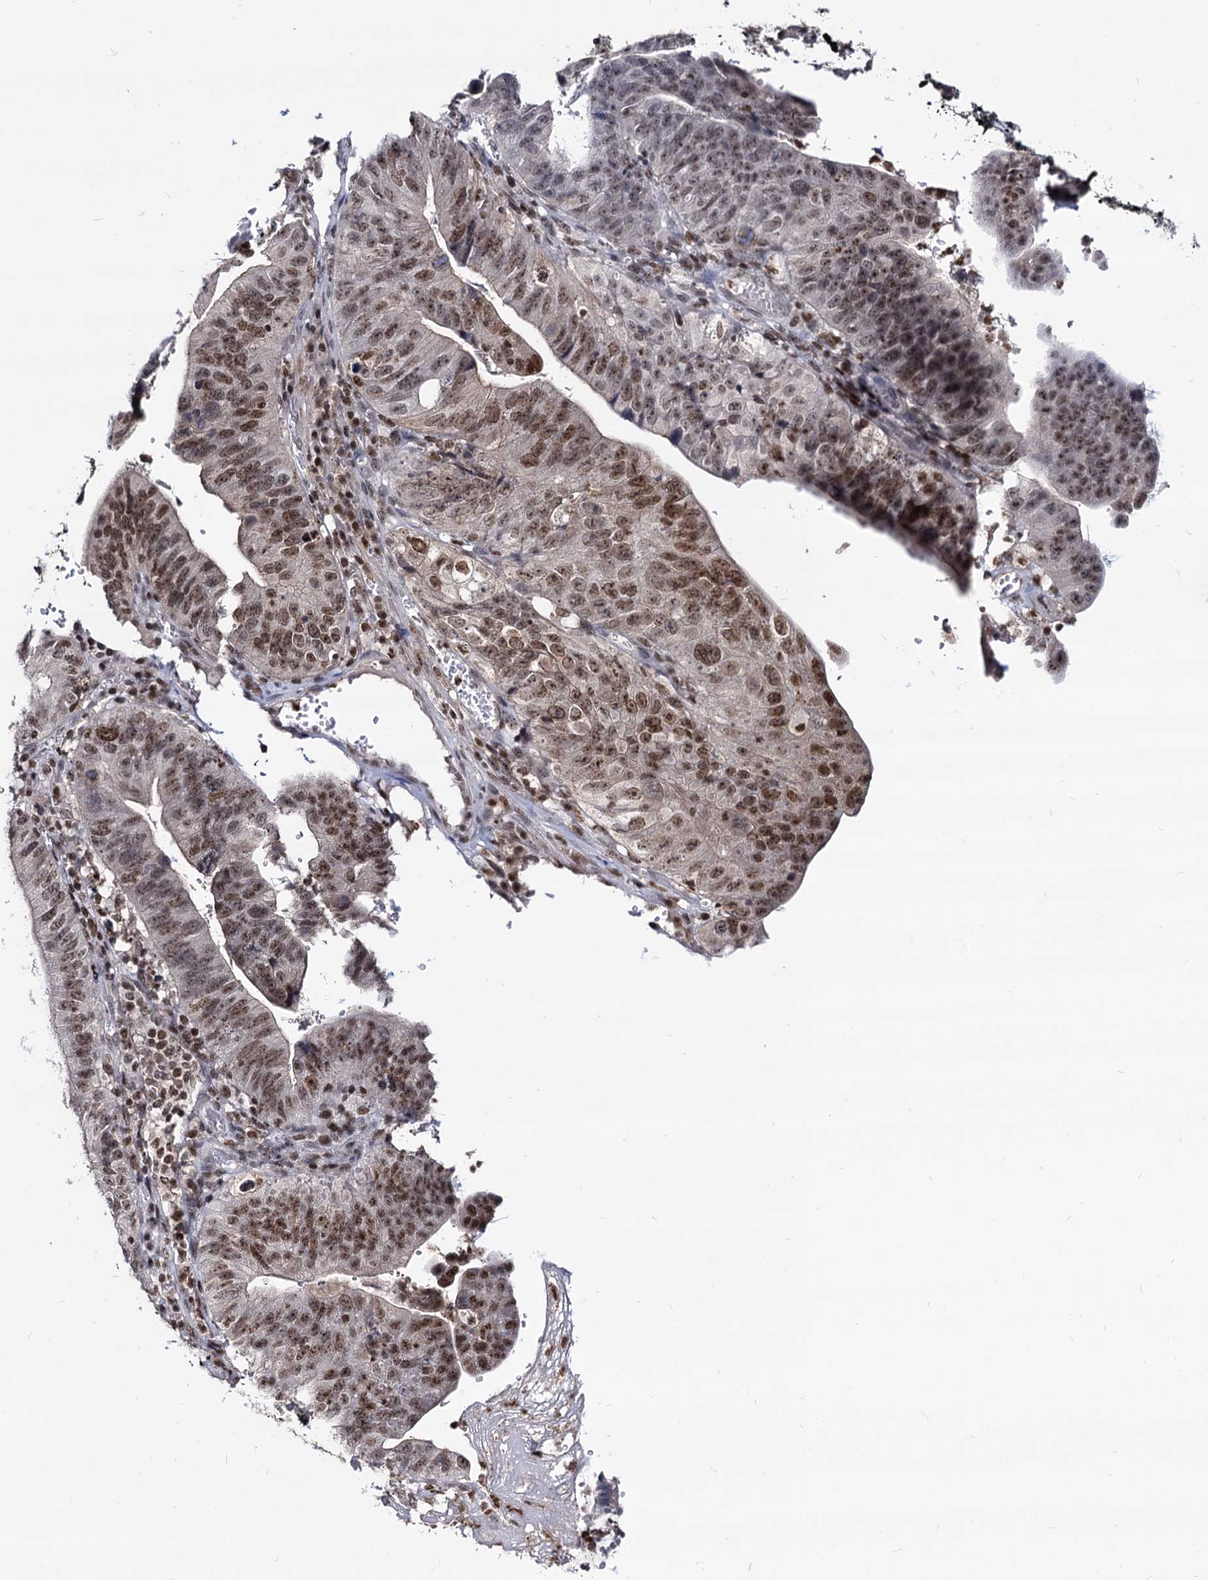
{"staining": {"intensity": "moderate", "quantity": ">75%", "location": "nuclear"}, "tissue": "stomach cancer", "cell_type": "Tumor cells", "image_type": "cancer", "snomed": [{"axis": "morphology", "description": "Adenocarcinoma, NOS"}, {"axis": "topography", "description": "Stomach"}], "caption": "This is a histology image of immunohistochemistry (IHC) staining of stomach adenocarcinoma, which shows moderate expression in the nuclear of tumor cells.", "gene": "SMCHD1", "patient": {"sex": "male", "age": 59}}